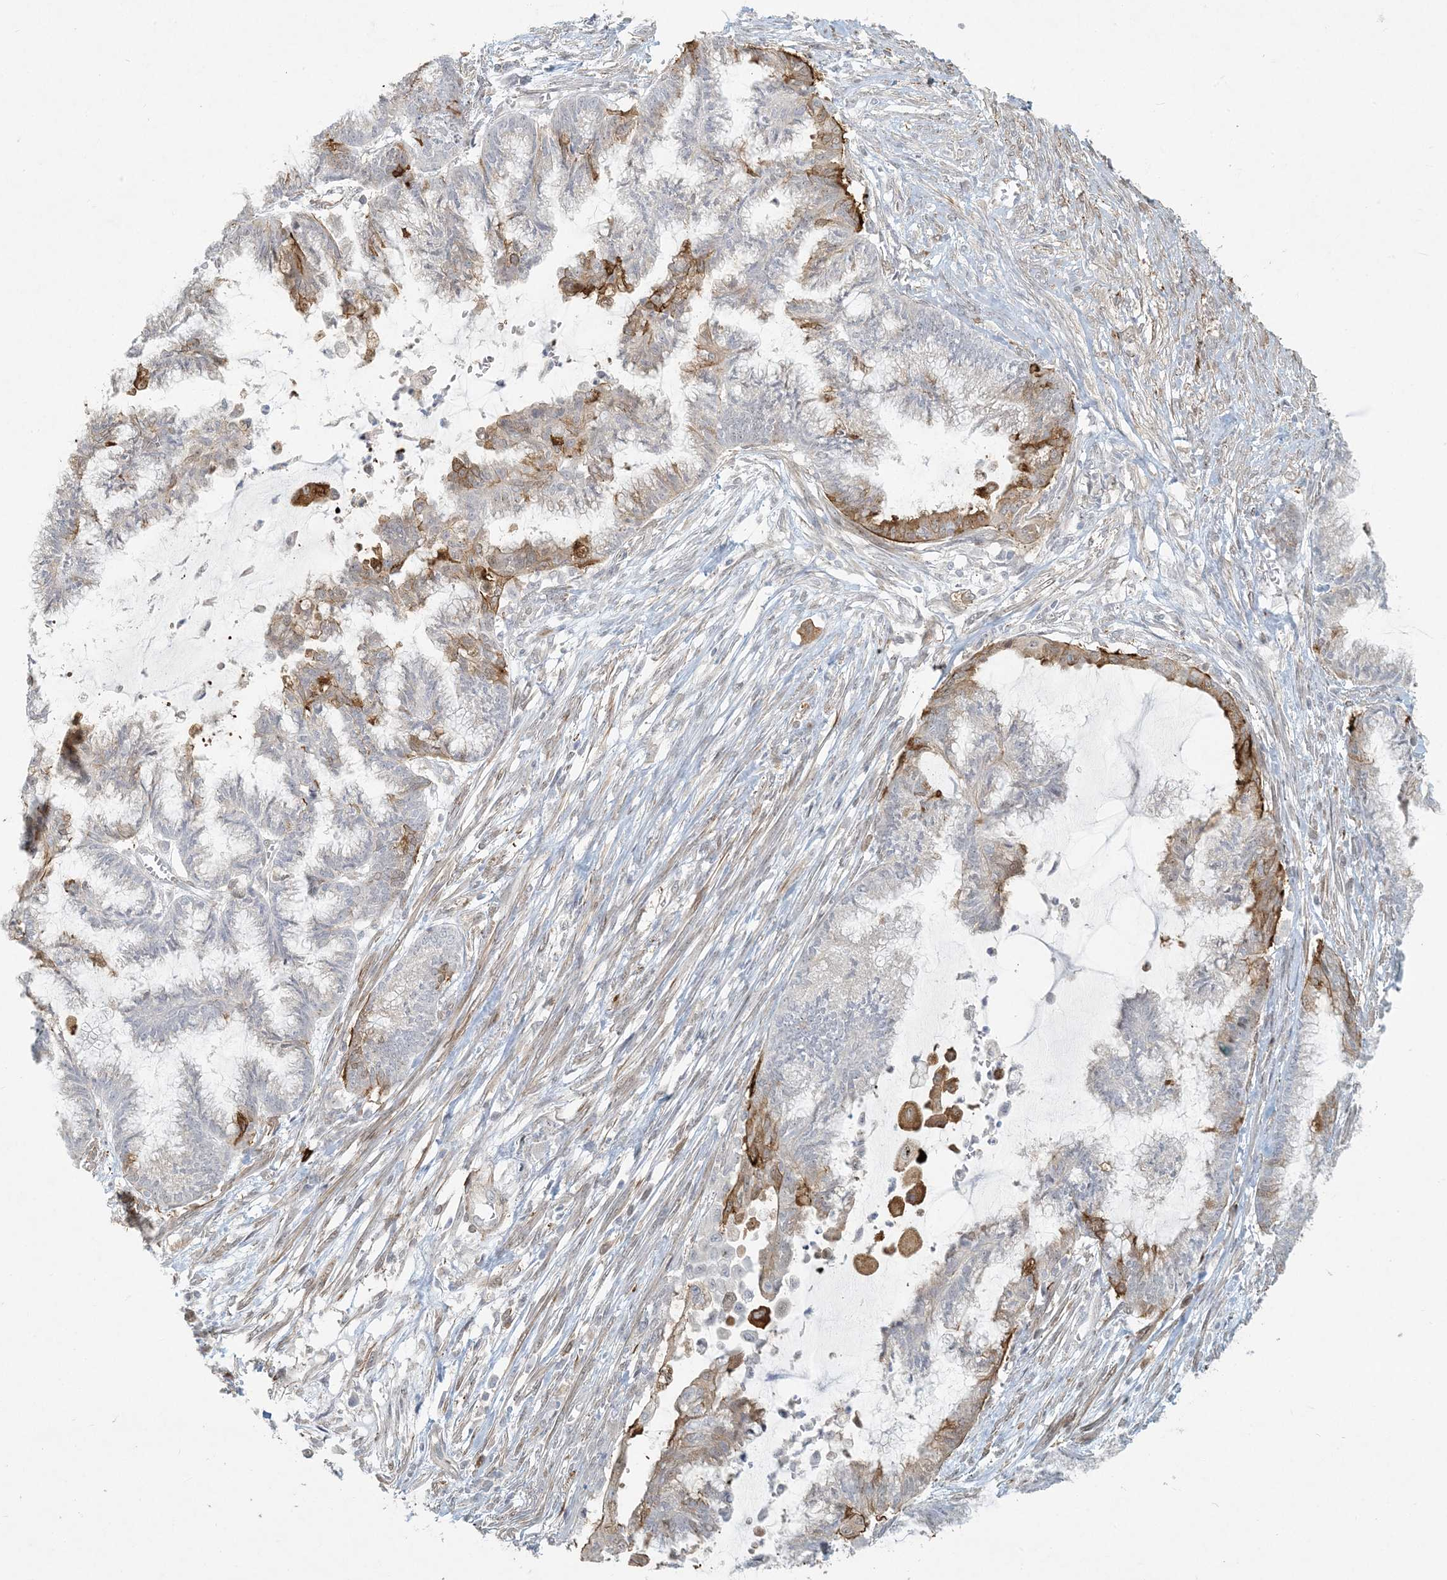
{"staining": {"intensity": "moderate", "quantity": "<25%", "location": "cytoplasmic/membranous"}, "tissue": "endometrial cancer", "cell_type": "Tumor cells", "image_type": "cancer", "snomed": [{"axis": "morphology", "description": "Adenocarcinoma, NOS"}, {"axis": "topography", "description": "Endometrium"}], "caption": "This is an image of immunohistochemistry (IHC) staining of adenocarcinoma (endometrial), which shows moderate positivity in the cytoplasmic/membranous of tumor cells.", "gene": "BCORL1", "patient": {"sex": "female", "age": 86}}